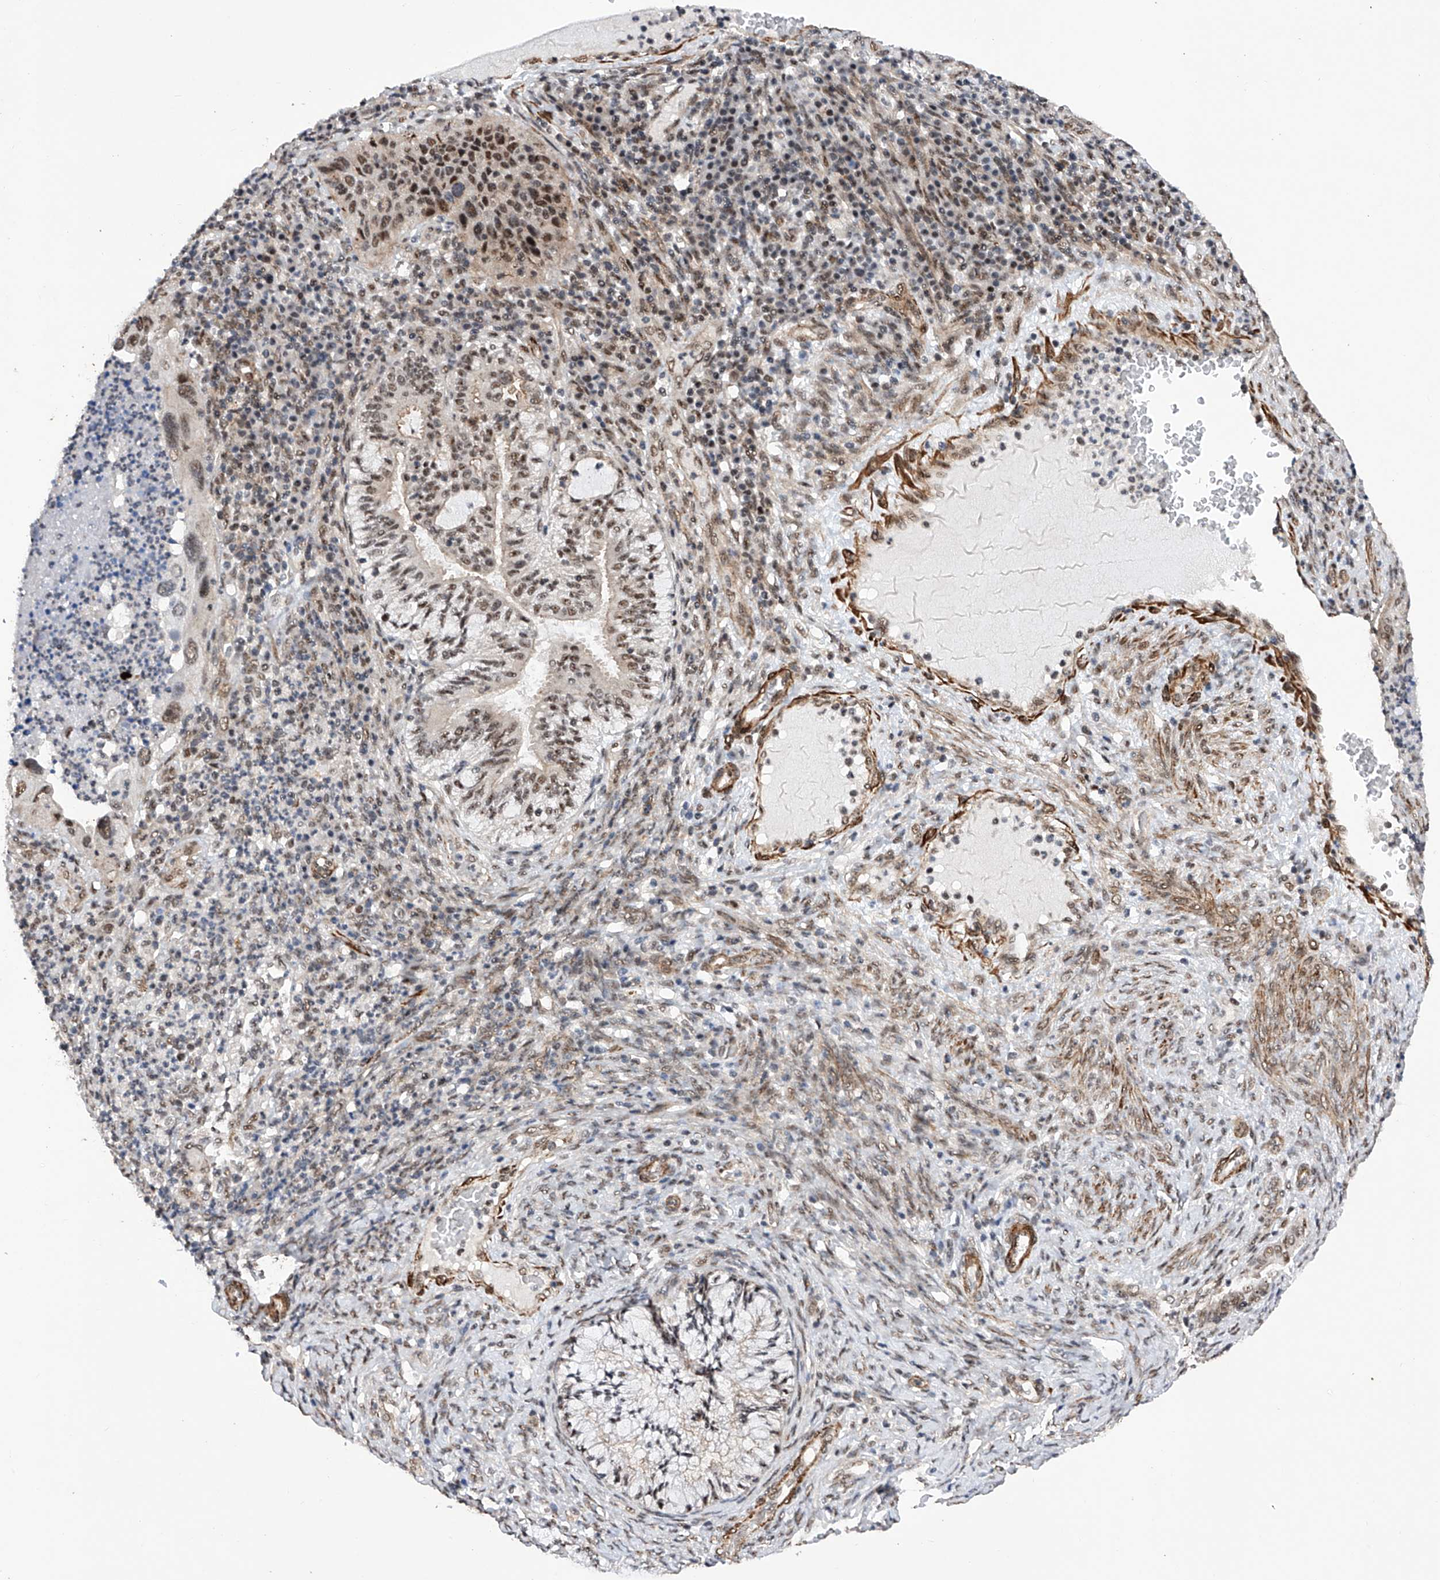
{"staining": {"intensity": "moderate", "quantity": "<25%", "location": "nuclear"}, "tissue": "cervical cancer", "cell_type": "Tumor cells", "image_type": "cancer", "snomed": [{"axis": "morphology", "description": "Squamous cell carcinoma, NOS"}, {"axis": "topography", "description": "Cervix"}], "caption": "Cervical cancer (squamous cell carcinoma) stained with IHC displays moderate nuclear staining in about <25% of tumor cells.", "gene": "NFATC4", "patient": {"sex": "female", "age": 38}}